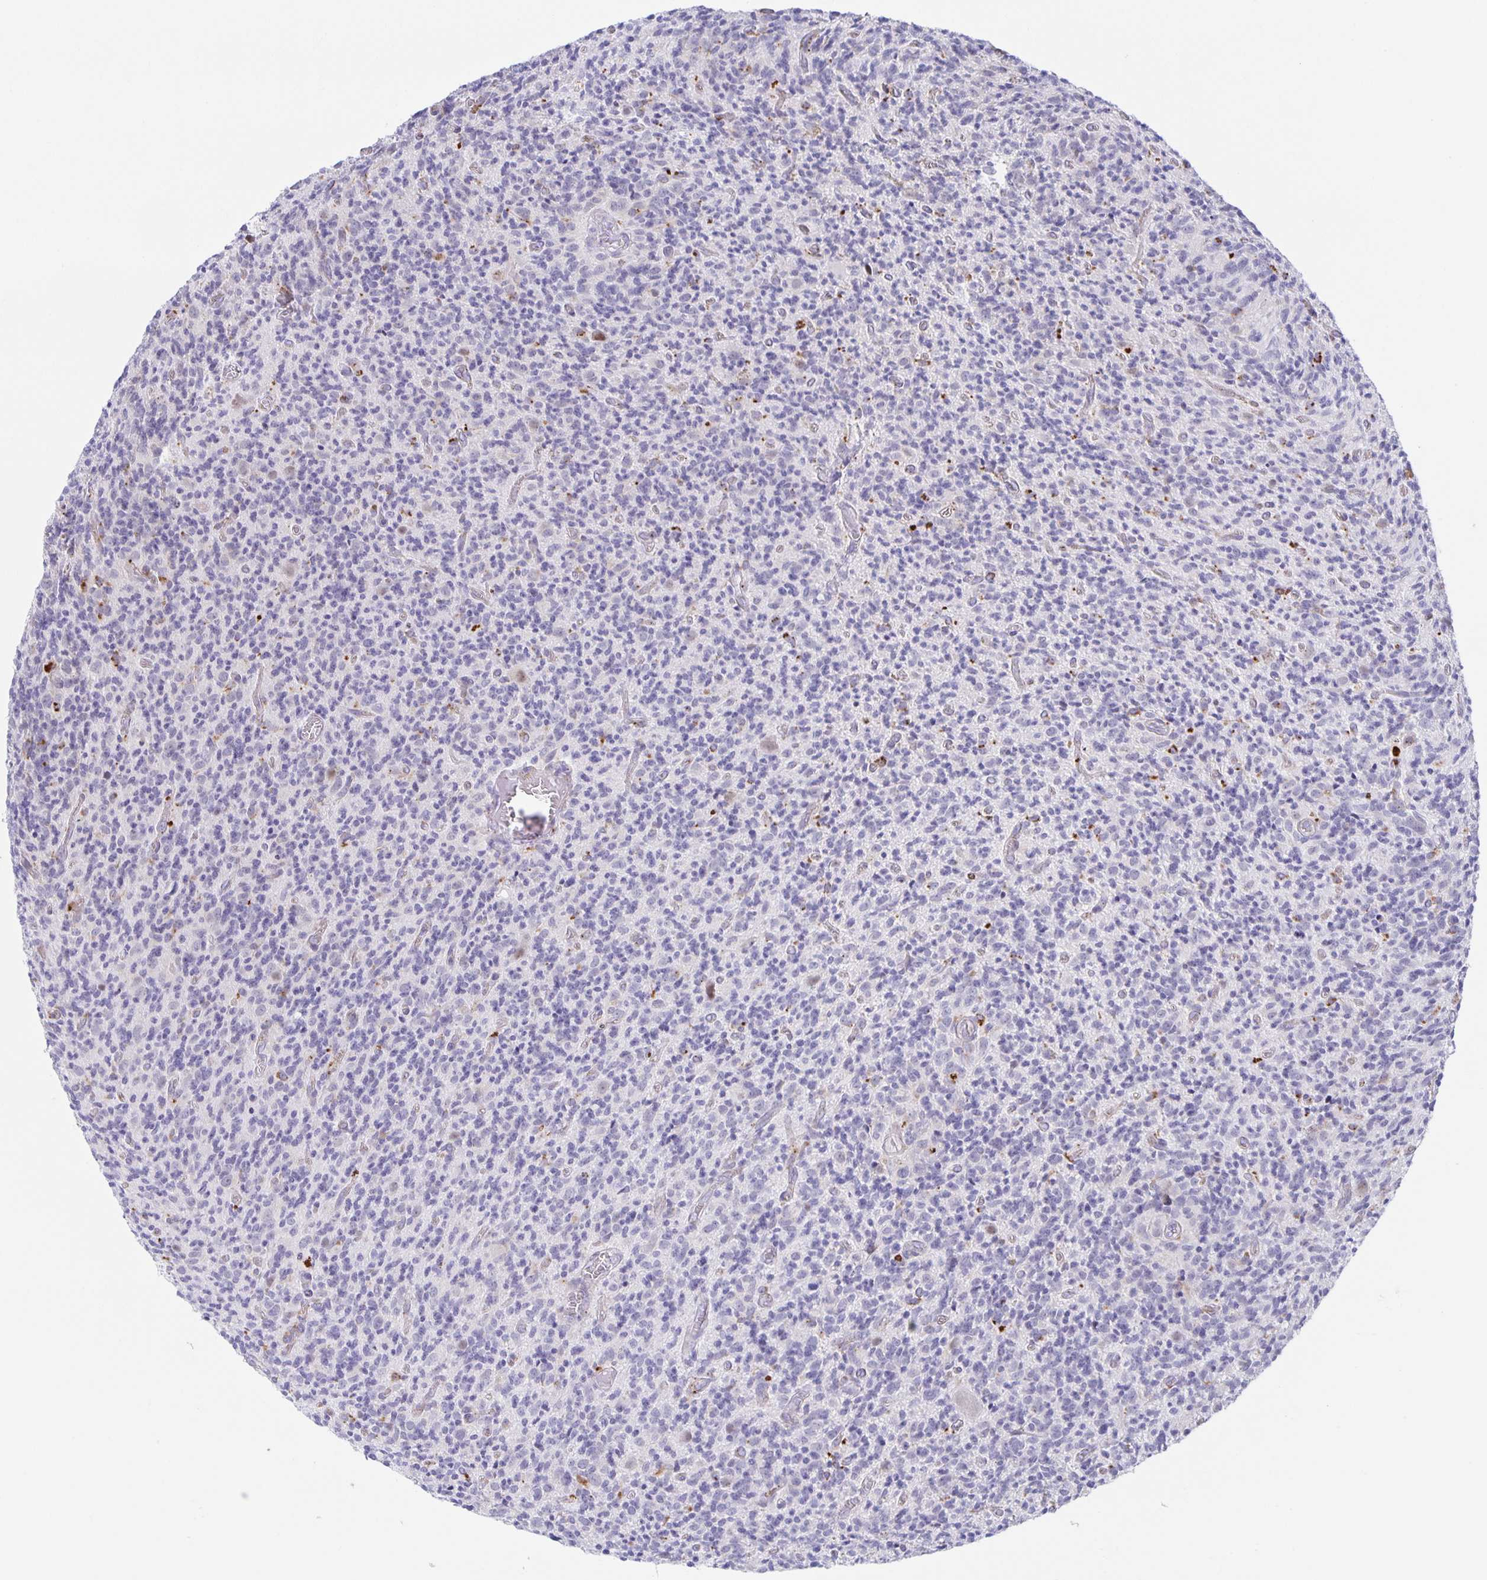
{"staining": {"intensity": "negative", "quantity": "none", "location": "none"}, "tissue": "glioma", "cell_type": "Tumor cells", "image_type": "cancer", "snomed": [{"axis": "morphology", "description": "Glioma, malignant, High grade"}, {"axis": "topography", "description": "Brain"}], "caption": "DAB (3,3'-diaminobenzidine) immunohistochemical staining of glioma displays no significant positivity in tumor cells. (Immunohistochemistry (ihc), brightfield microscopy, high magnification).", "gene": "LIPA", "patient": {"sex": "male", "age": 76}}